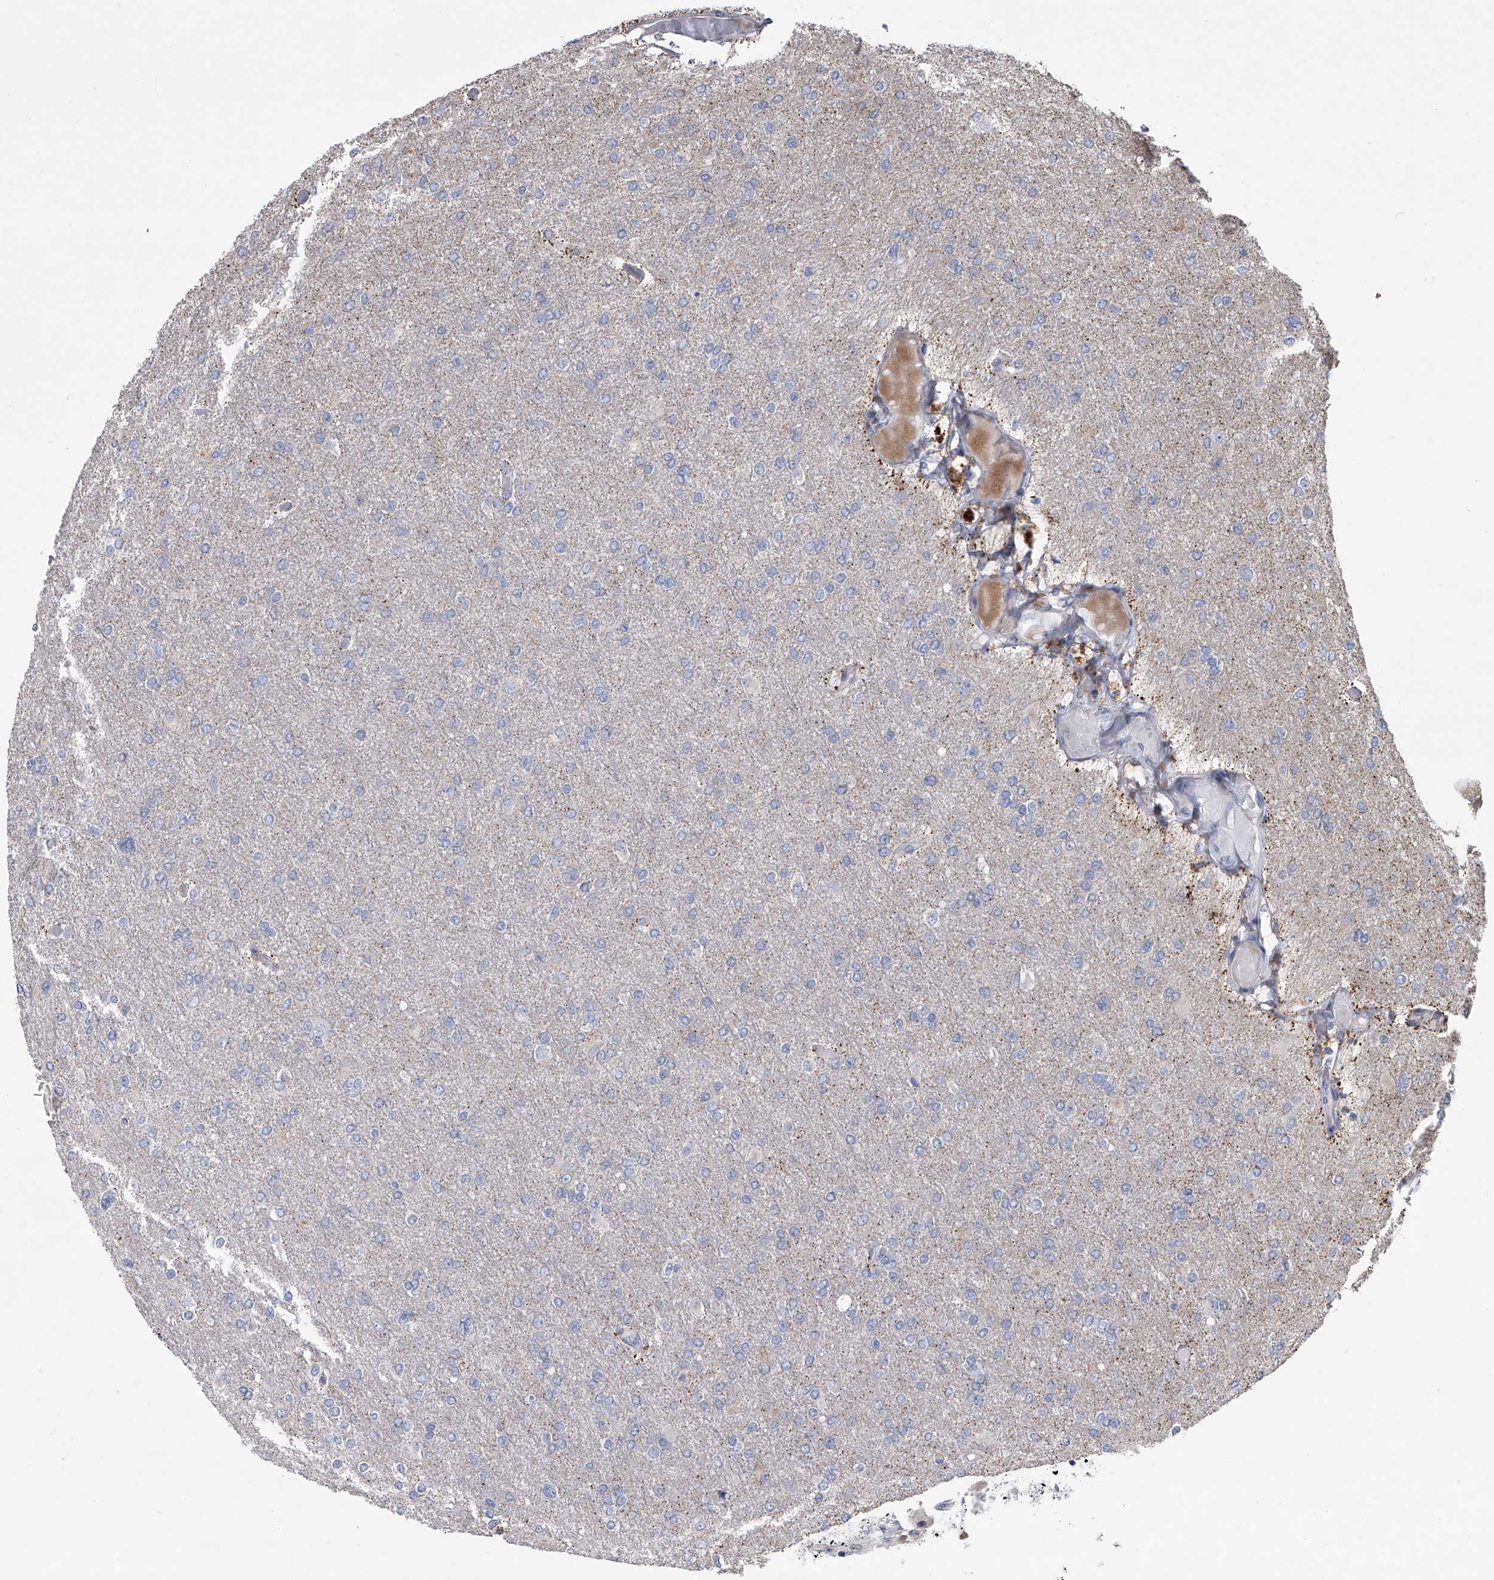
{"staining": {"intensity": "negative", "quantity": "none", "location": "none"}, "tissue": "glioma", "cell_type": "Tumor cells", "image_type": "cancer", "snomed": [{"axis": "morphology", "description": "Glioma, malignant, High grade"}, {"axis": "topography", "description": "Cerebral cortex"}], "caption": "A histopathology image of malignant high-grade glioma stained for a protein displays no brown staining in tumor cells.", "gene": "HEATR6", "patient": {"sex": "female", "age": 36}}